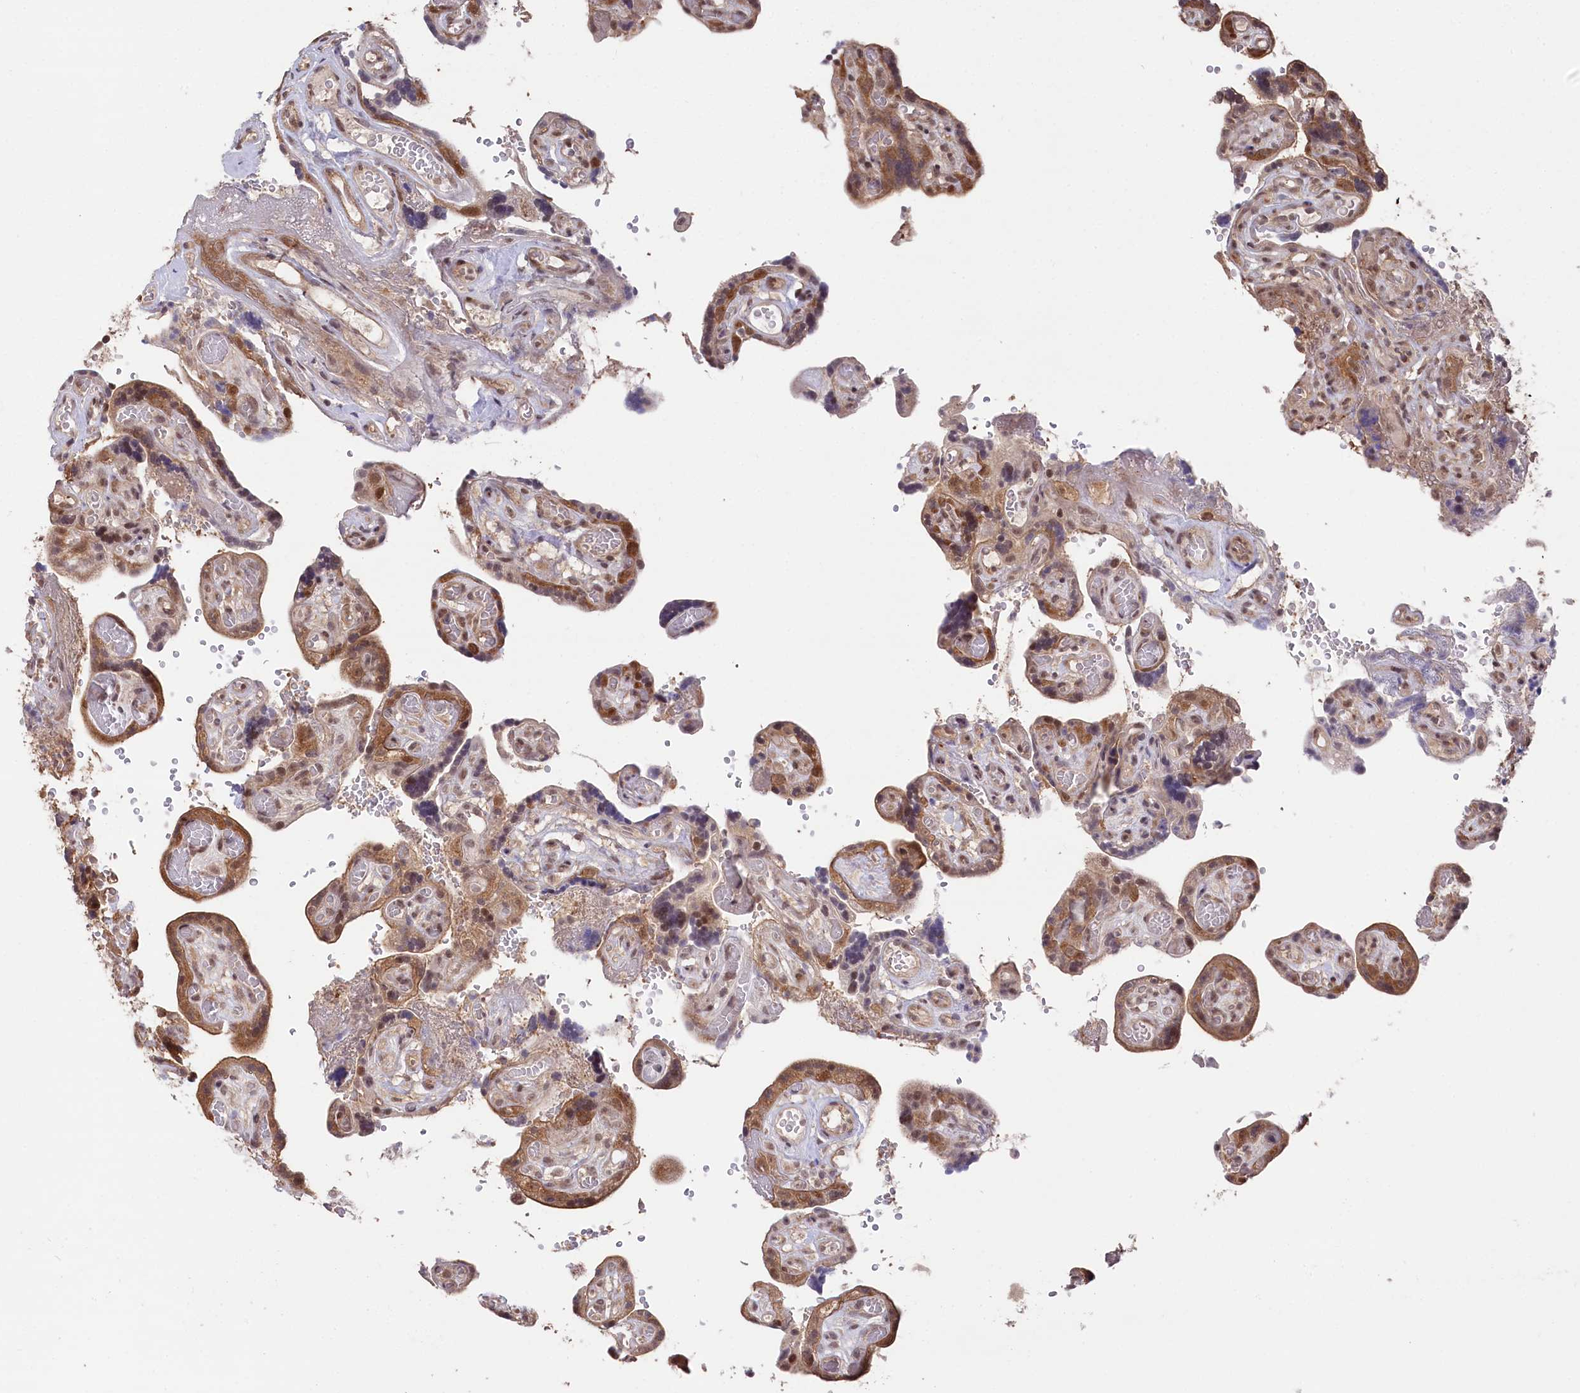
{"staining": {"intensity": "moderate", "quantity": ">75%", "location": "cytoplasmic/membranous,nuclear"}, "tissue": "placenta", "cell_type": "Decidual cells", "image_type": "normal", "snomed": [{"axis": "morphology", "description": "Normal tissue, NOS"}, {"axis": "topography", "description": "Placenta"}], "caption": "This photomicrograph exhibits immunohistochemistry staining of unremarkable placenta, with medium moderate cytoplasmic/membranous,nuclear positivity in approximately >75% of decidual cells.", "gene": "CCSER2", "patient": {"sex": "female", "age": 30}}